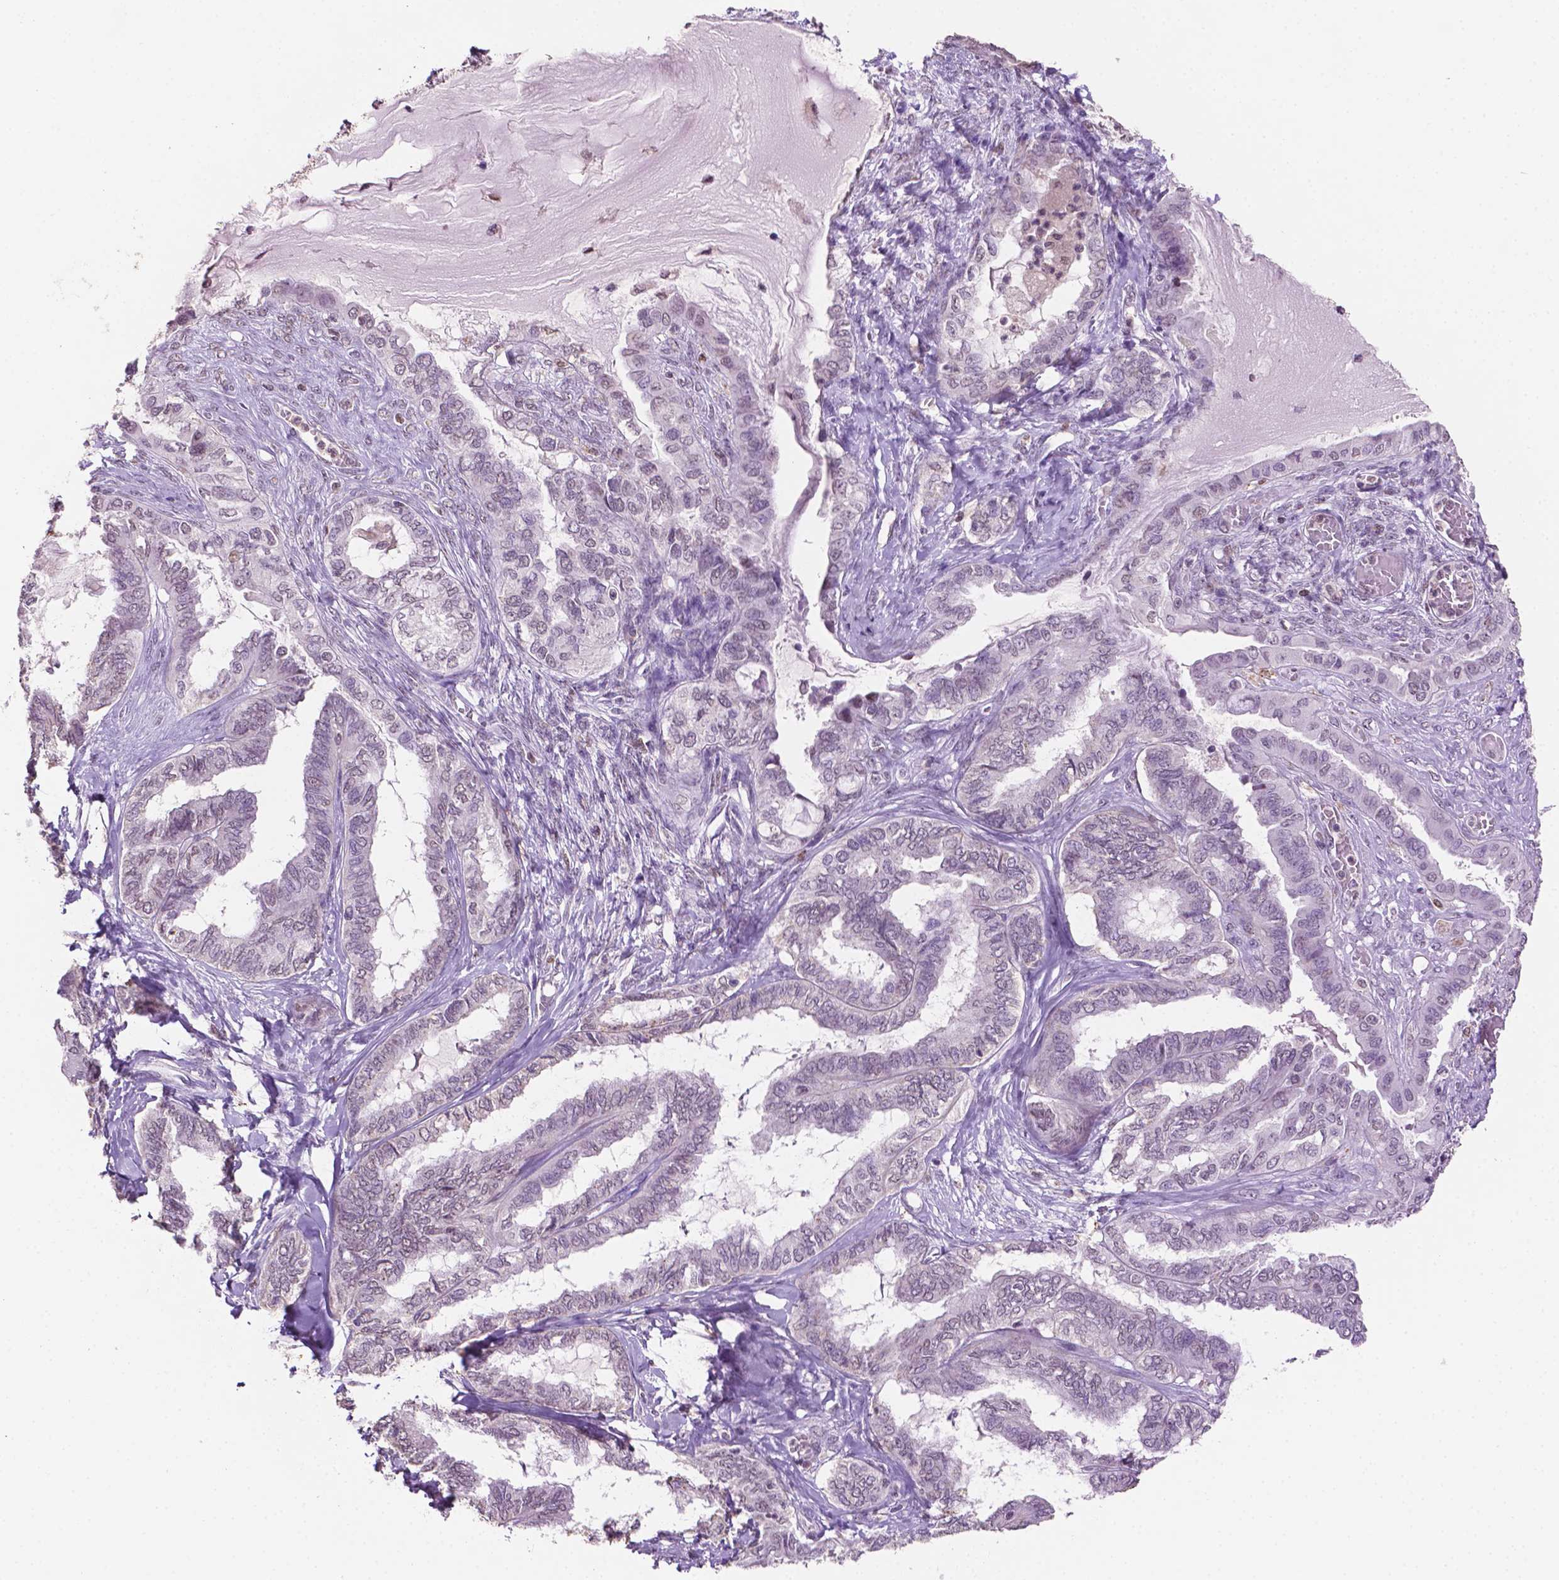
{"staining": {"intensity": "weak", "quantity": "25%-75%", "location": "nuclear"}, "tissue": "ovarian cancer", "cell_type": "Tumor cells", "image_type": "cancer", "snomed": [{"axis": "morphology", "description": "Carcinoma, endometroid"}, {"axis": "topography", "description": "Ovary"}], "caption": "Protein staining of ovarian endometroid carcinoma tissue demonstrates weak nuclear staining in about 25%-75% of tumor cells.", "gene": "PTPN6", "patient": {"sex": "female", "age": 70}}